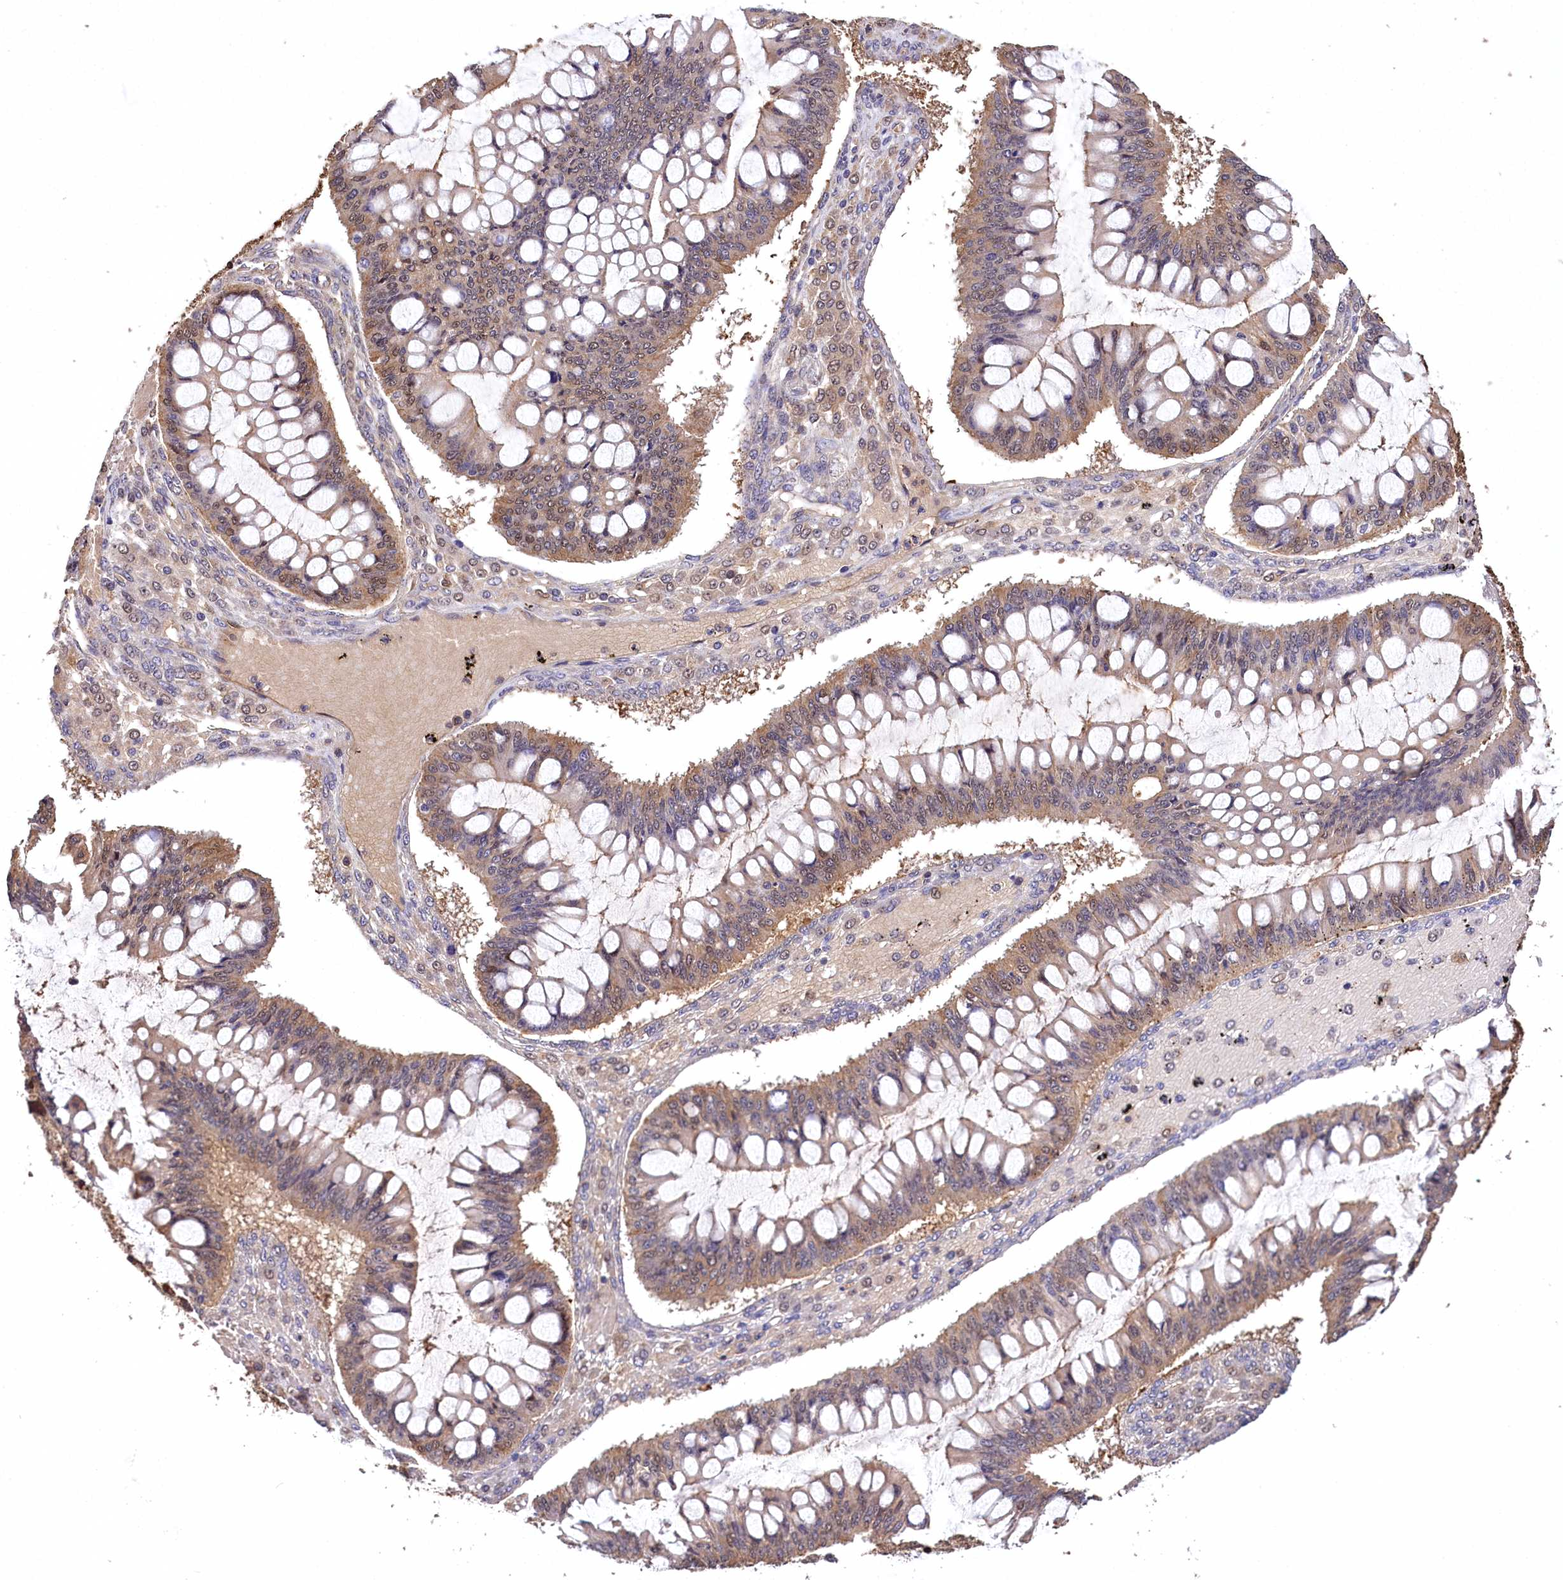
{"staining": {"intensity": "moderate", "quantity": ">75%", "location": "cytoplasmic/membranous"}, "tissue": "ovarian cancer", "cell_type": "Tumor cells", "image_type": "cancer", "snomed": [{"axis": "morphology", "description": "Cystadenocarcinoma, mucinous, NOS"}, {"axis": "topography", "description": "Ovary"}], "caption": "Tumor cells display moderate cytoplasmic/membranous expression in approximately >75% of cells in mucinous cystadenocarcinoma (ovarian). The staining was performed using DAB to visualize the protein expression in brown, while the nuclei were stained in blue with hematoxylin (Magnification: 20x).", "gene": "DPP3", "patient": {"sex": "female", "age": 73}}